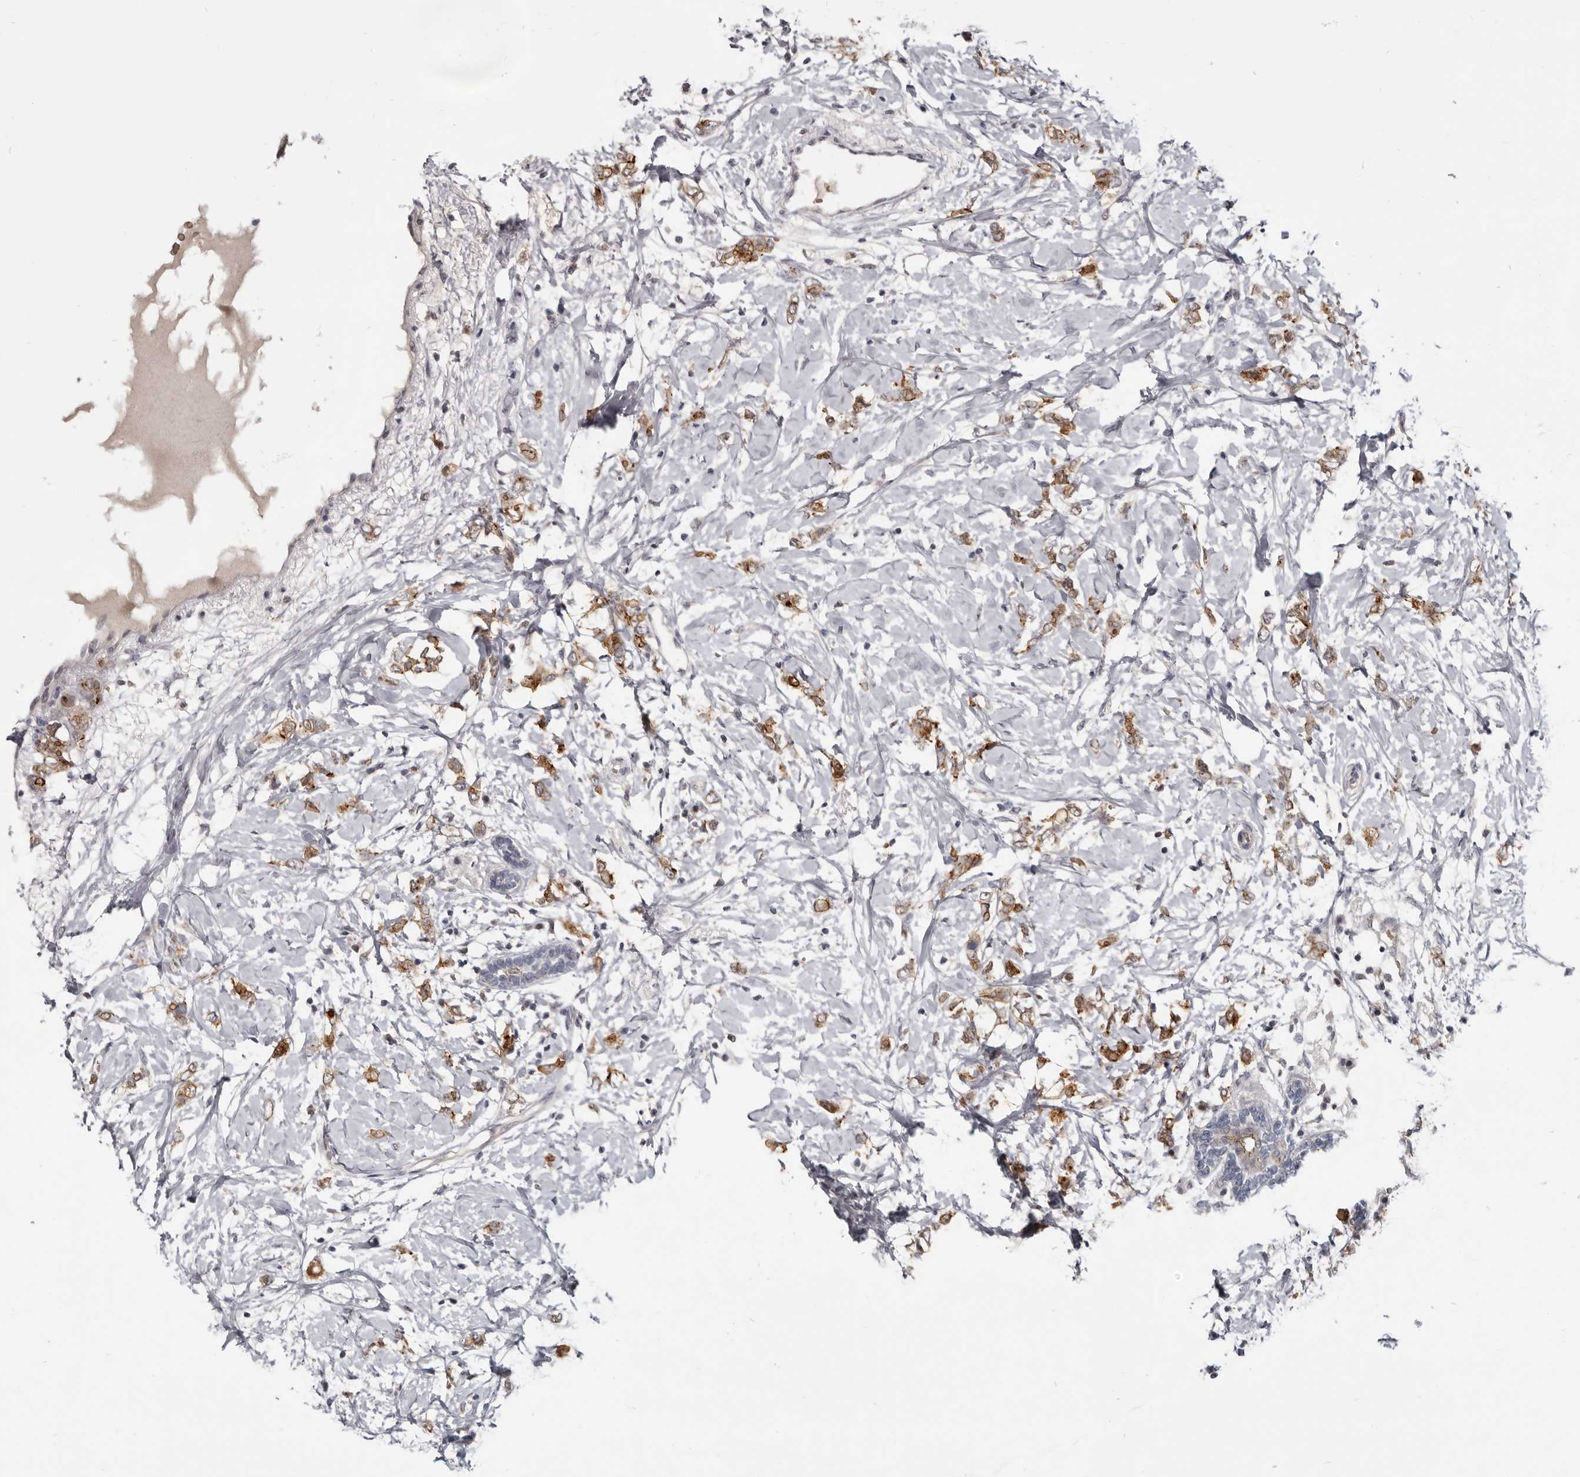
{"staining": {"intensity": "moderate", "quantity": ">75%", "location": "cytoplasmic/membranous"}, "tissue": "breast cancer", "cell_type": "Tumor cells", "image_type": "cancer", "snomed": [{"axis": "morphology", "description": "Normal tissue, NOS"}, {"axis": "morphology", "description": "Lobular carcinoma"}, {"axis": "topography", "description": "Breast"}], "caption": "The micrograph reveals immunohistochemical staining of lobular carcinoma (breast). There is moderate cytoplasmic/membranous positivity is appreciated in approximately >75% of tumor cells.", "gene": "CGN", "patient": {"sex": "female", "age": 47}}